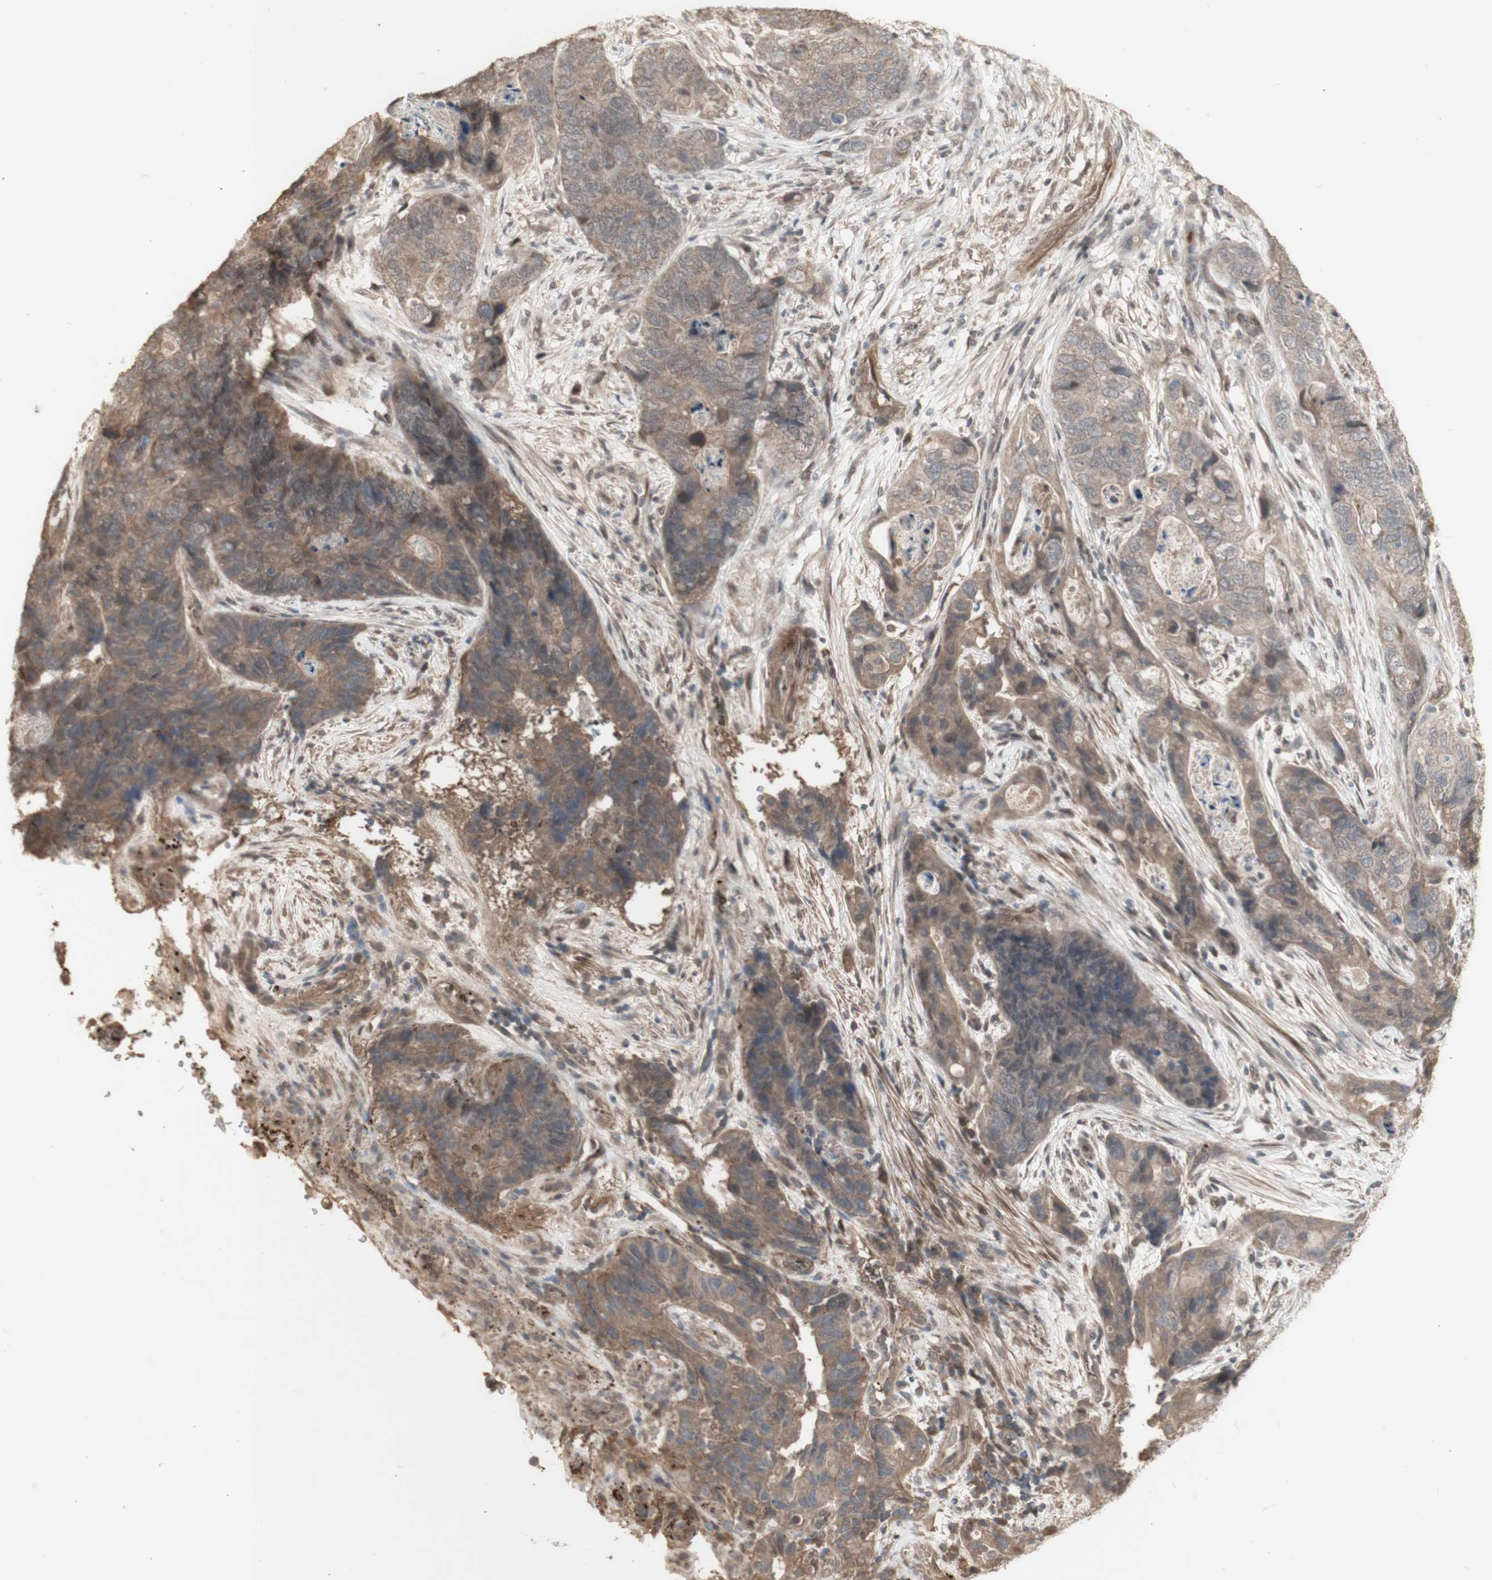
{"staining": {"intensity": "moderate", "quantity": "25%-75%", "location": "cytoplasmic/membranous"}, "tissue": "stomach cancer", "cell_type": "Tumor cells", "image_type": "cancer", "snomed": [{"axis": "morphology", "description": "Adenocarcinoma, NOS"}, {"axis": "topography", "description": "Stomach"}], "caption": "Protein expression analysis of human stomach adenocarcinoma reveals moderate cytoplasmic/membranous staining in approximately 25%-75% of tumor cells.", "gene": "ALOX12", "patient": {"sex": "female", "age": 89}}